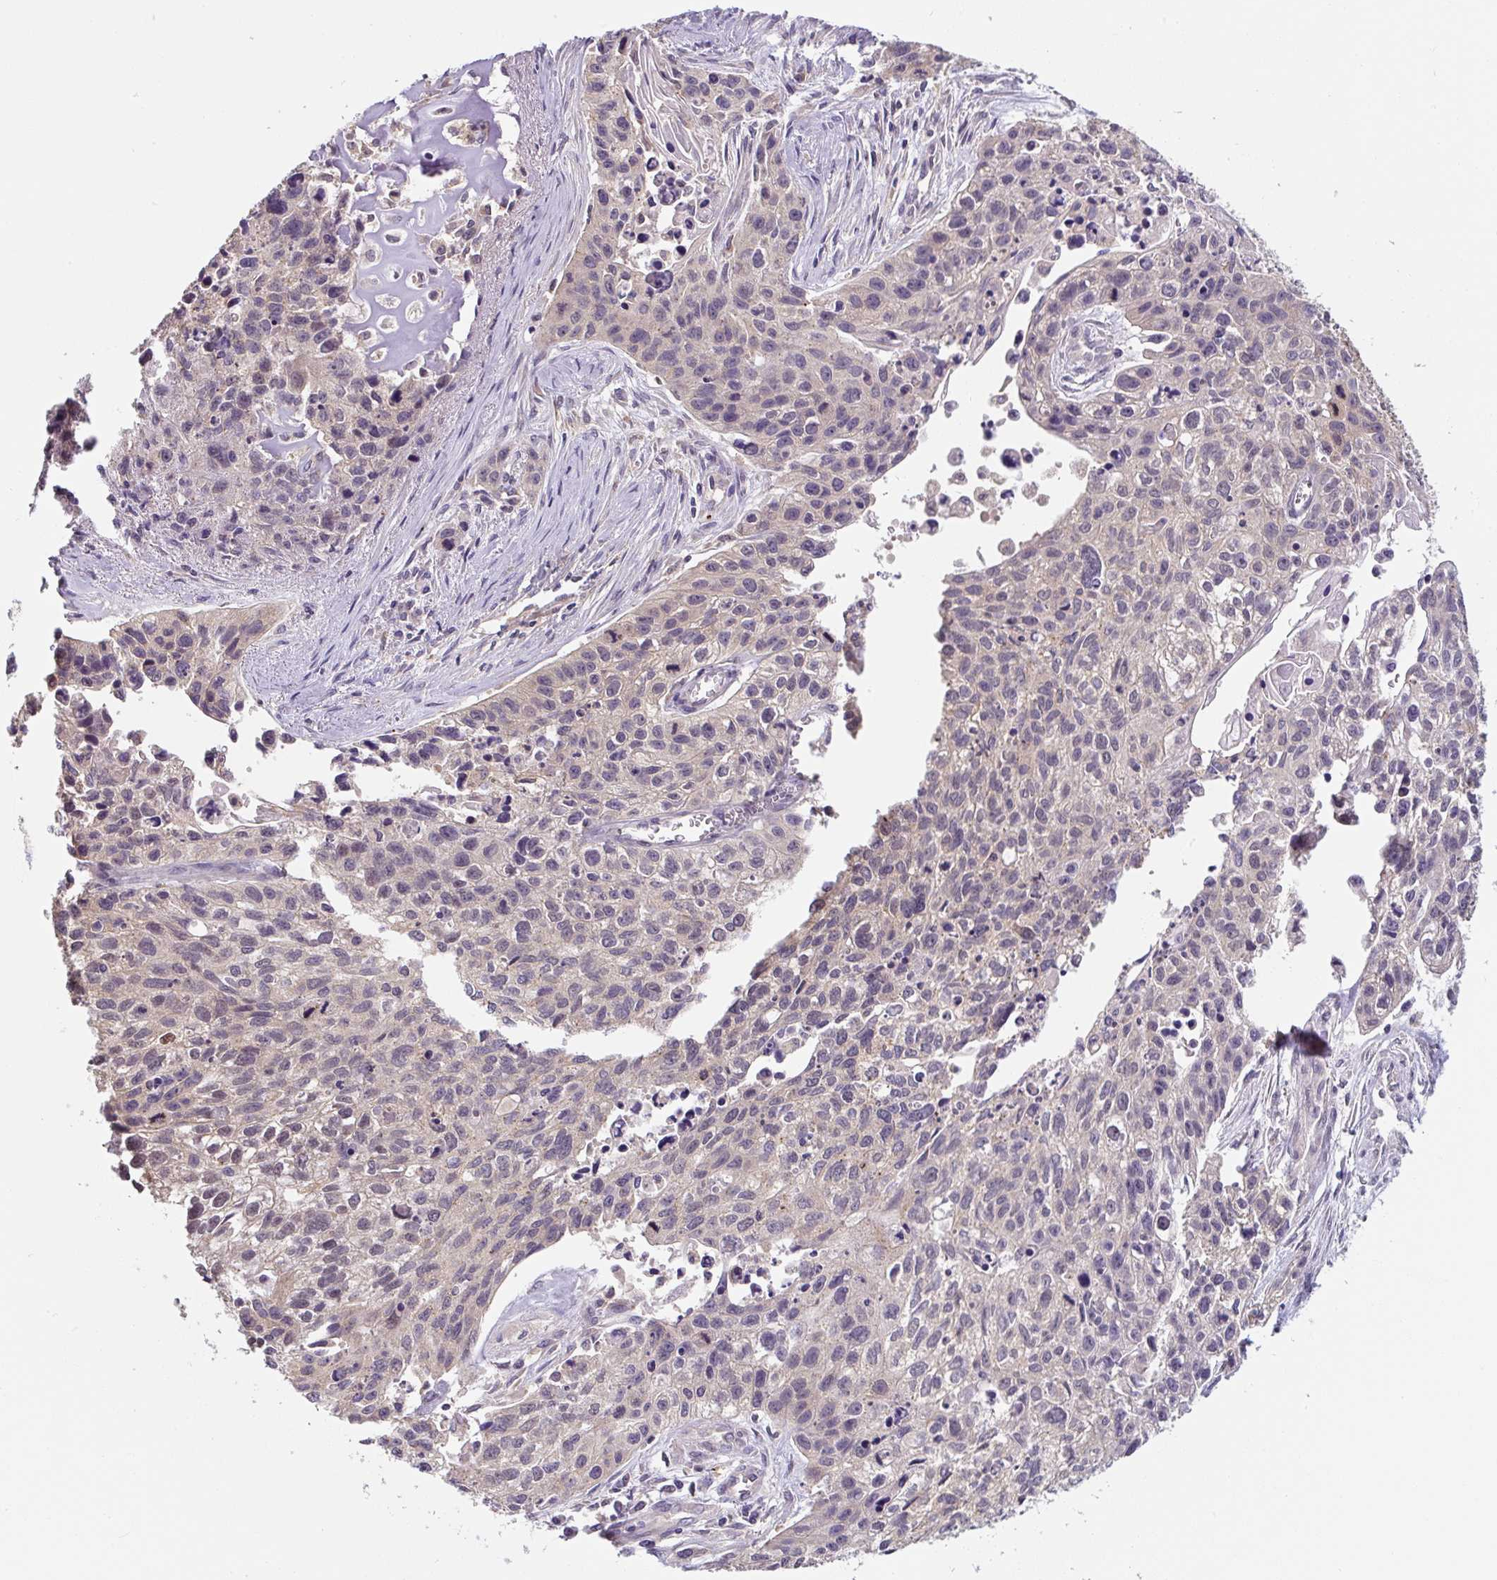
{"staining": {"intensity": "weak", "quantity": "<25%", "location": "cytoplasmic/membranous"}, "tissue": "lung cancer", "cell_type": "Tumor cells", "image_type": "cancer", "snomed": [{"axis": "morphology", "description": "Squamous cell carcinoma, NOS"}, {"axis": "topography", "description": "Lung"}], "caption": "Squamous cell carcinoma (lung) was stained to show a protein in brown. There is no significant staining in tumor cells.", "gene": "PLA2G4A", "patient": {"sex": "male", "age": 74}}